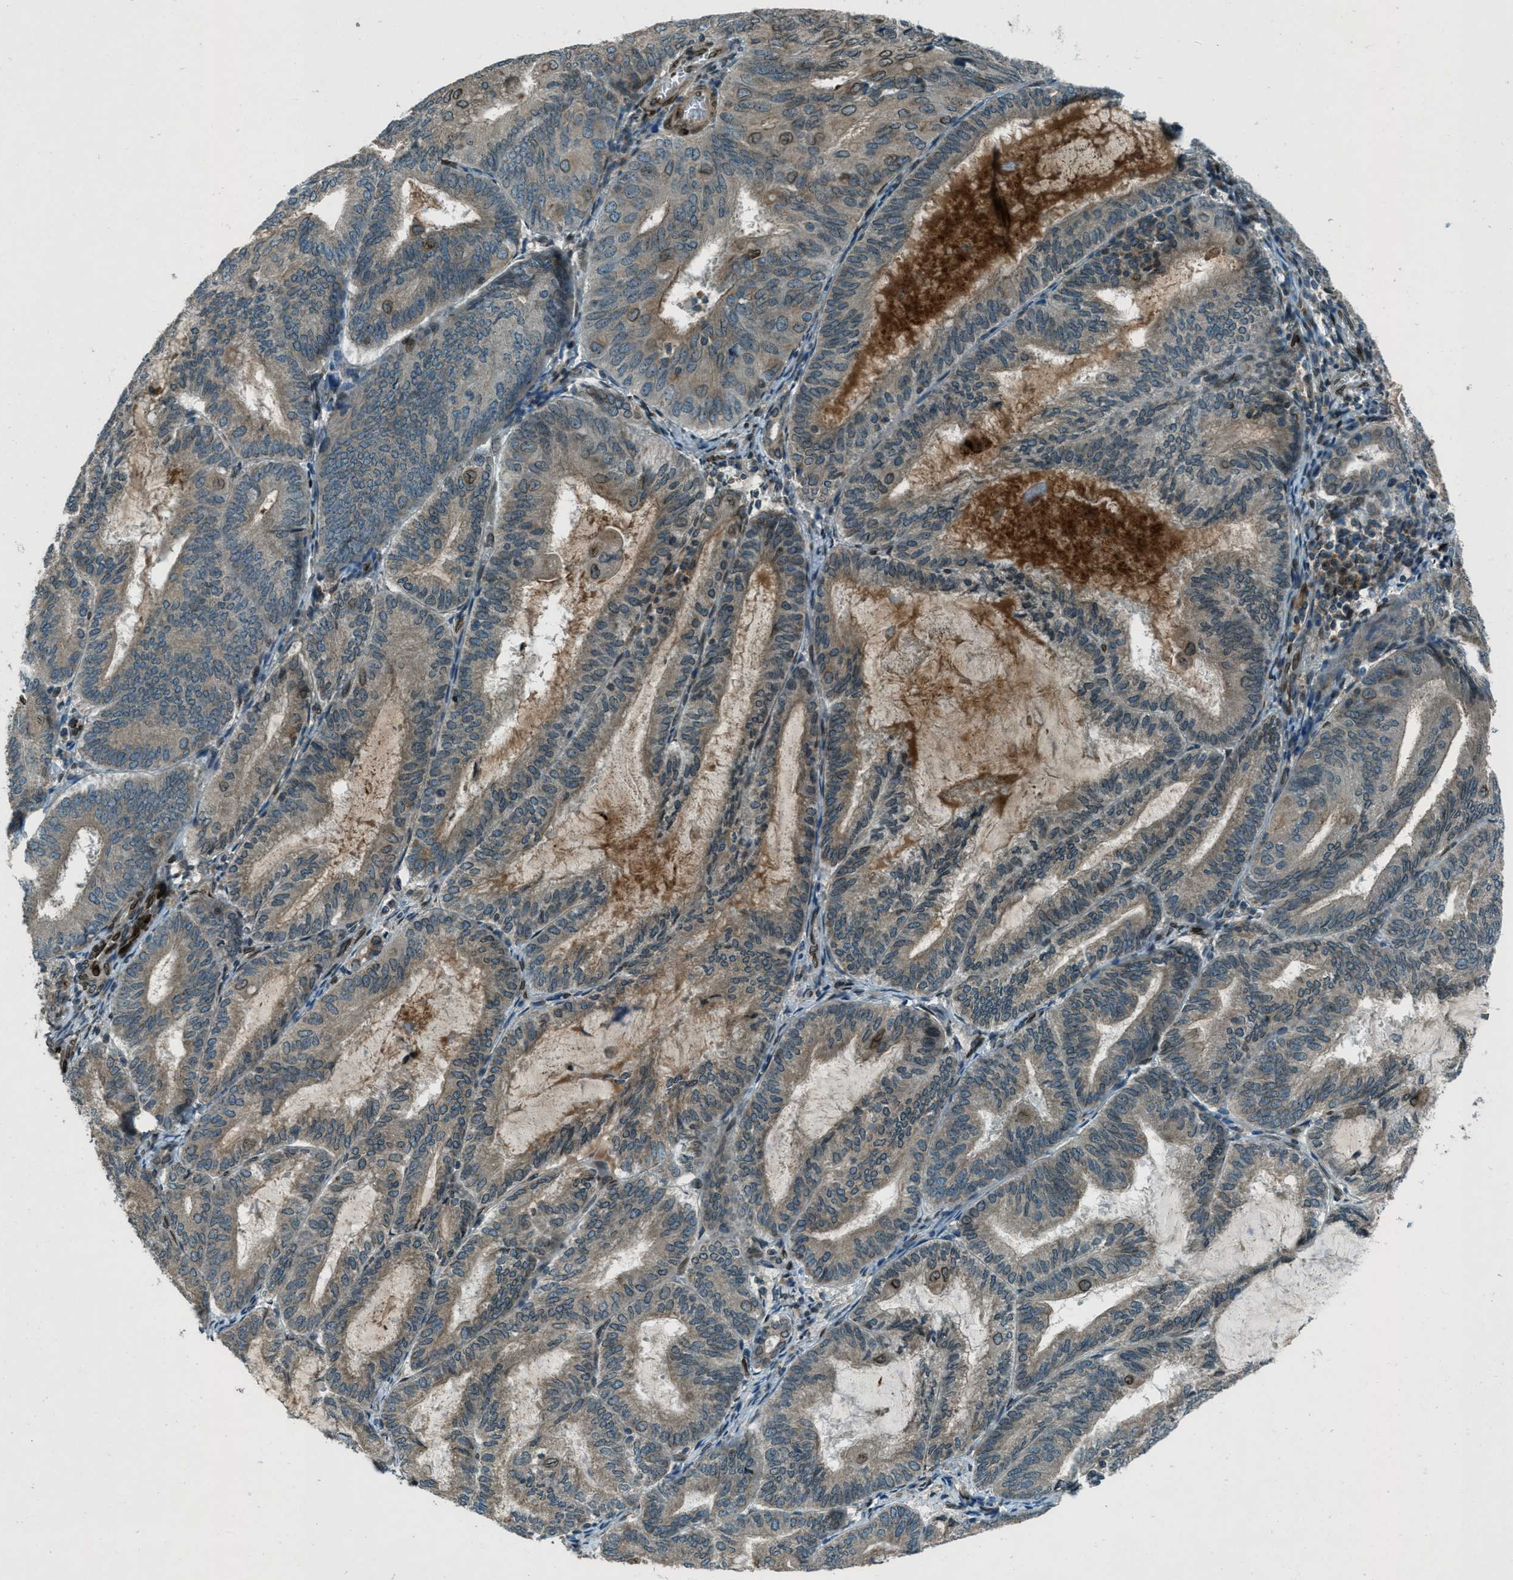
{"staining": {"intensity": "weak", "quantity": ">75%", "location": "cytoplasmic/membranous,nuclear"}, "tissue": "endometrial cancer", "cell_type": "Tumor cells", "image_type": "cancer", "snomed": [{"axis": "morphology", "description": "Adenocarcinoma, NOS"}, {"axis": "topography", "description": "Endometrium"}], "caption": "Endometrial cancer (adenocarcinoma) stained for a protein (brown) displays weak cytoplasmic/membranous and nuclear positive positivity in approximately >75% of tumor cells.", "gene": "LEMD2", "patient": {"sex": "female", "age": 81}}